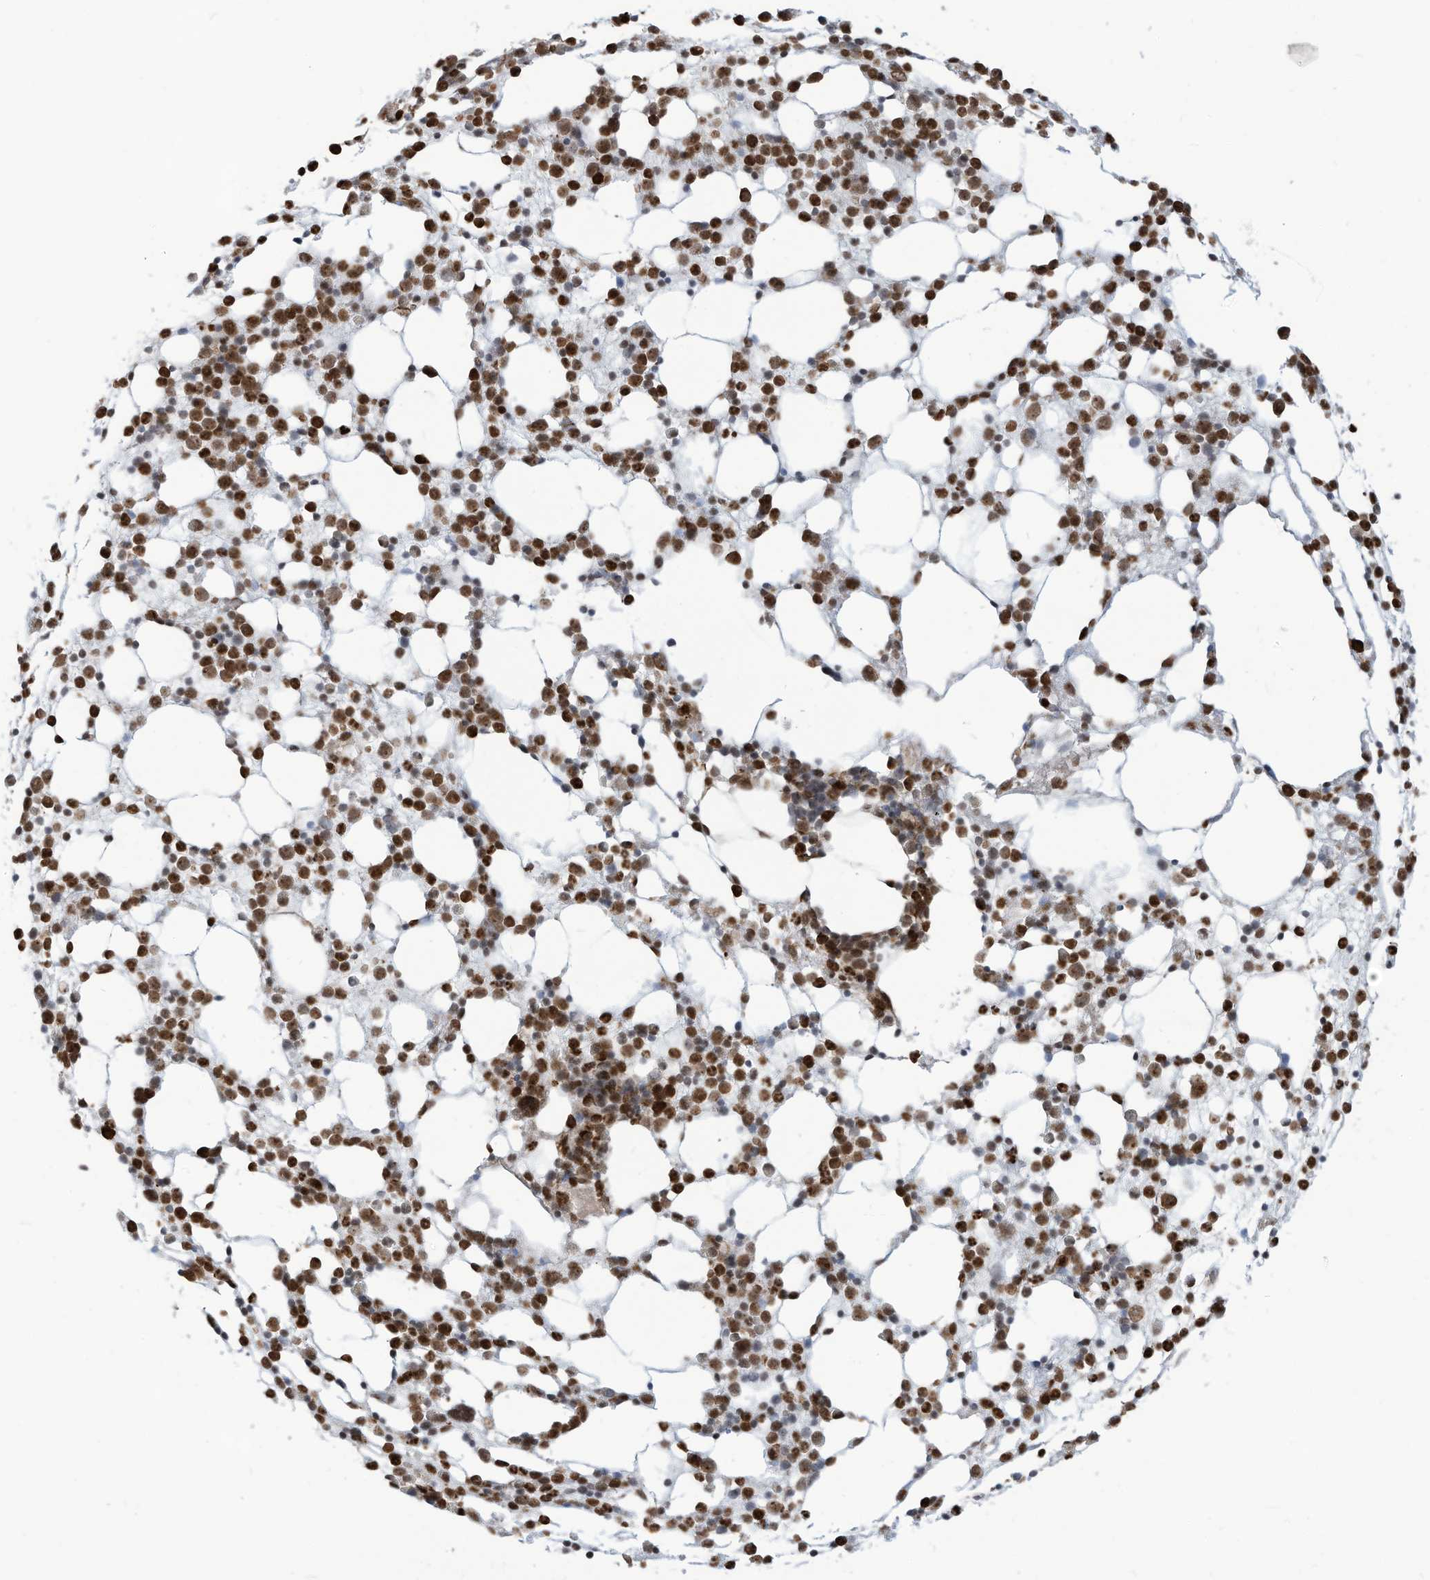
{"staining": {"intensity": "strong", "quantity": ">75%", "location": "nuclear"}, "tissue": "bone marrow", "cell_type": "Hematopoietic cells", "image_type": "normal", "snomed": [{"axis": "morphology", "description": "Normal tissue, NOS"}, {"axis": "topography", "description": "Bone marrow"}], "caption": "Immunohistochemistry (IHC) photomicrograph of unremarkable bone marrow: bone marrow stained using immunohistochemistry (IHC) displays high levels of strong protein expression localized specifically in the nuclear of hematopoietic cells, appearing as a nuclear brown color.", "gene": "LBH", "patient": {"sex": "female", "age": 57}}